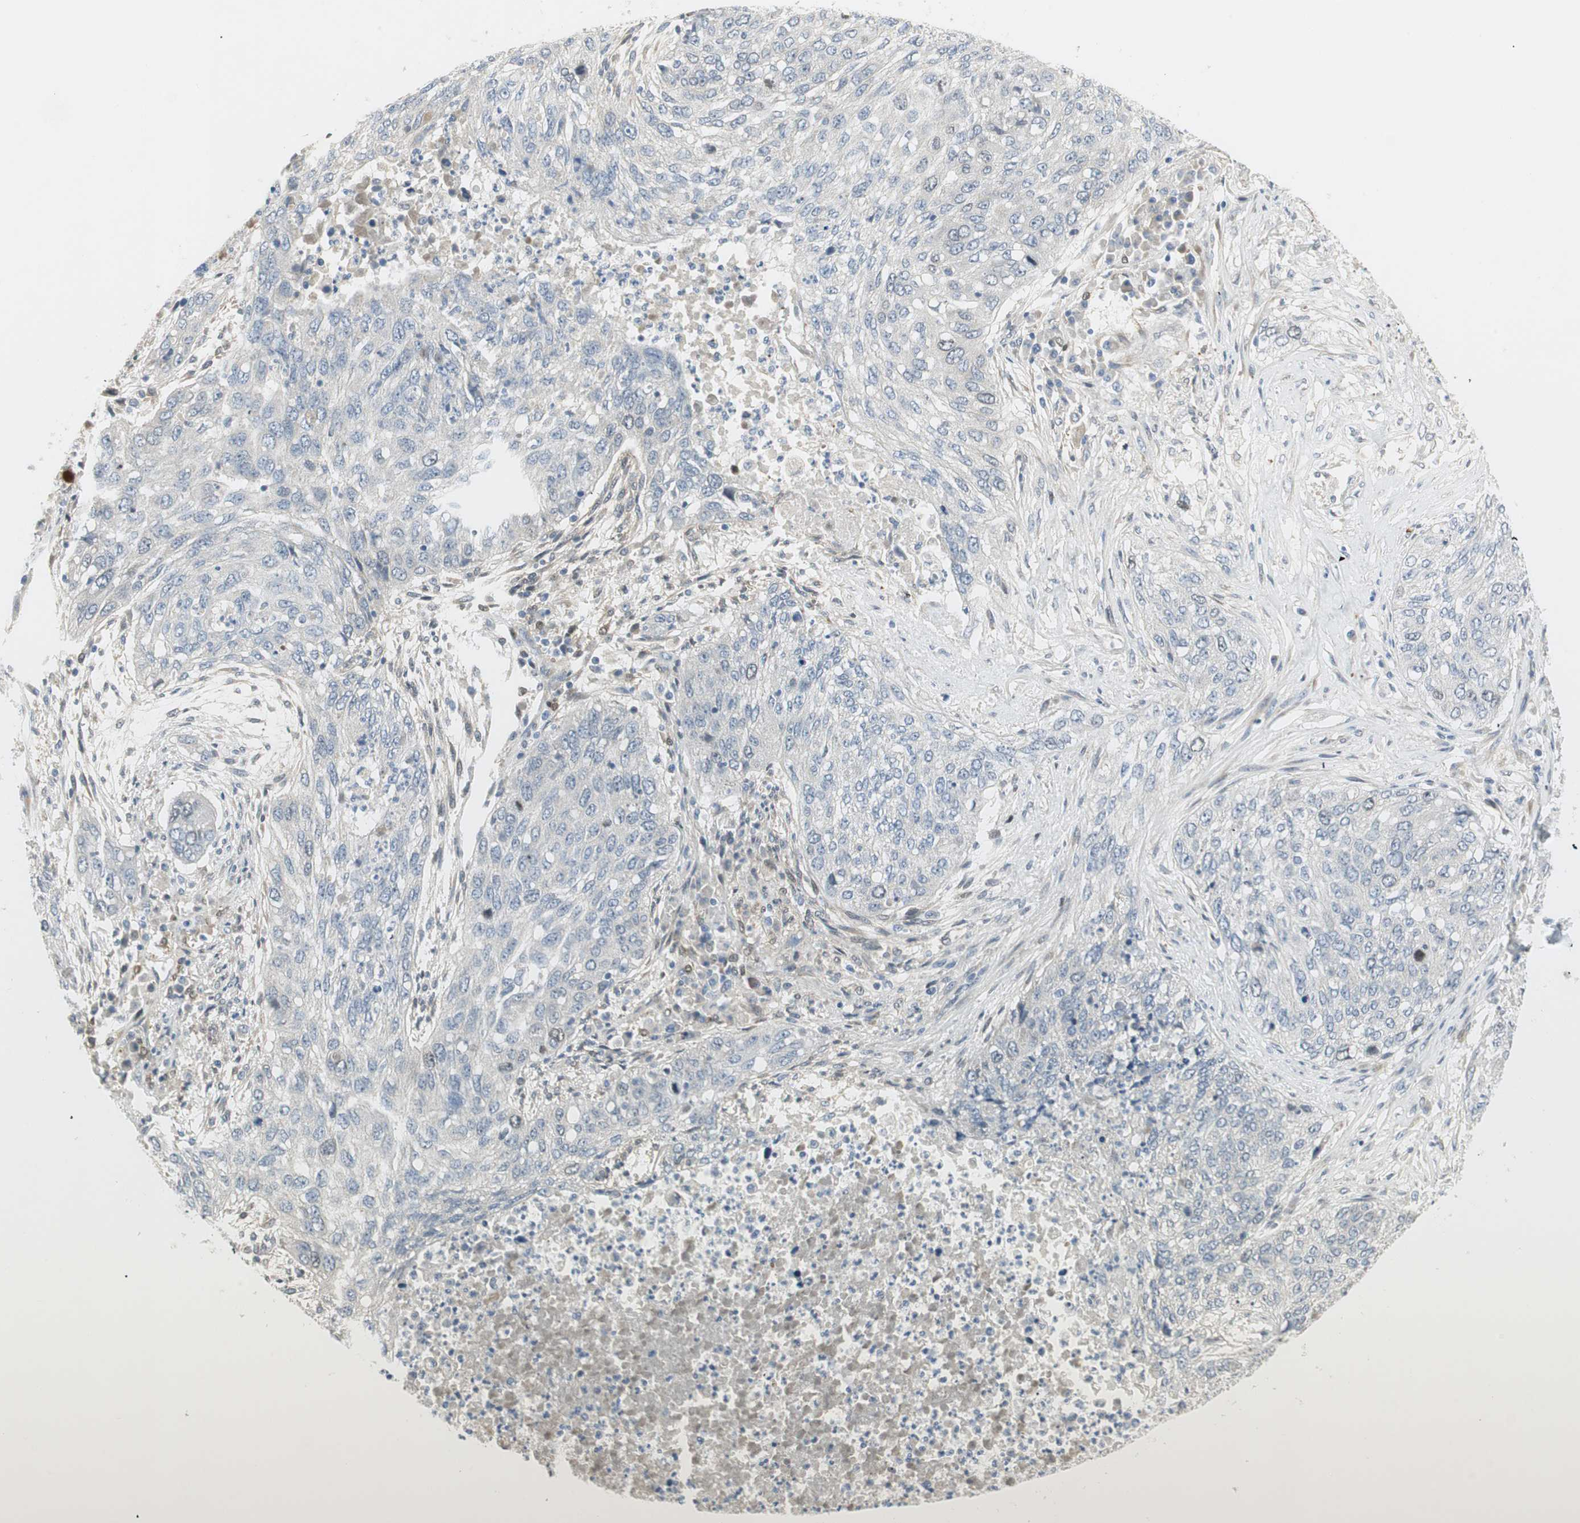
{"staining": {"intensity": "negative", "quantity": "none", "location": "none"}, "tissue": "lung cancer", "cell_type": "Tumor cells", "image_type": "cancer", "snomed": [{"axis": "morphology", "description": "Squamous cell carcinoma, NOS"}, {"axis": "topography", "description": "Lung"}], "caption": "IHC image of lung squamous cell carcinoma stained for a protein (brown), which exhibits no positivity in tumor cells.", "gene": "STON1-GTF2A1L", "patient": {"sex": "female", "age": 63}}